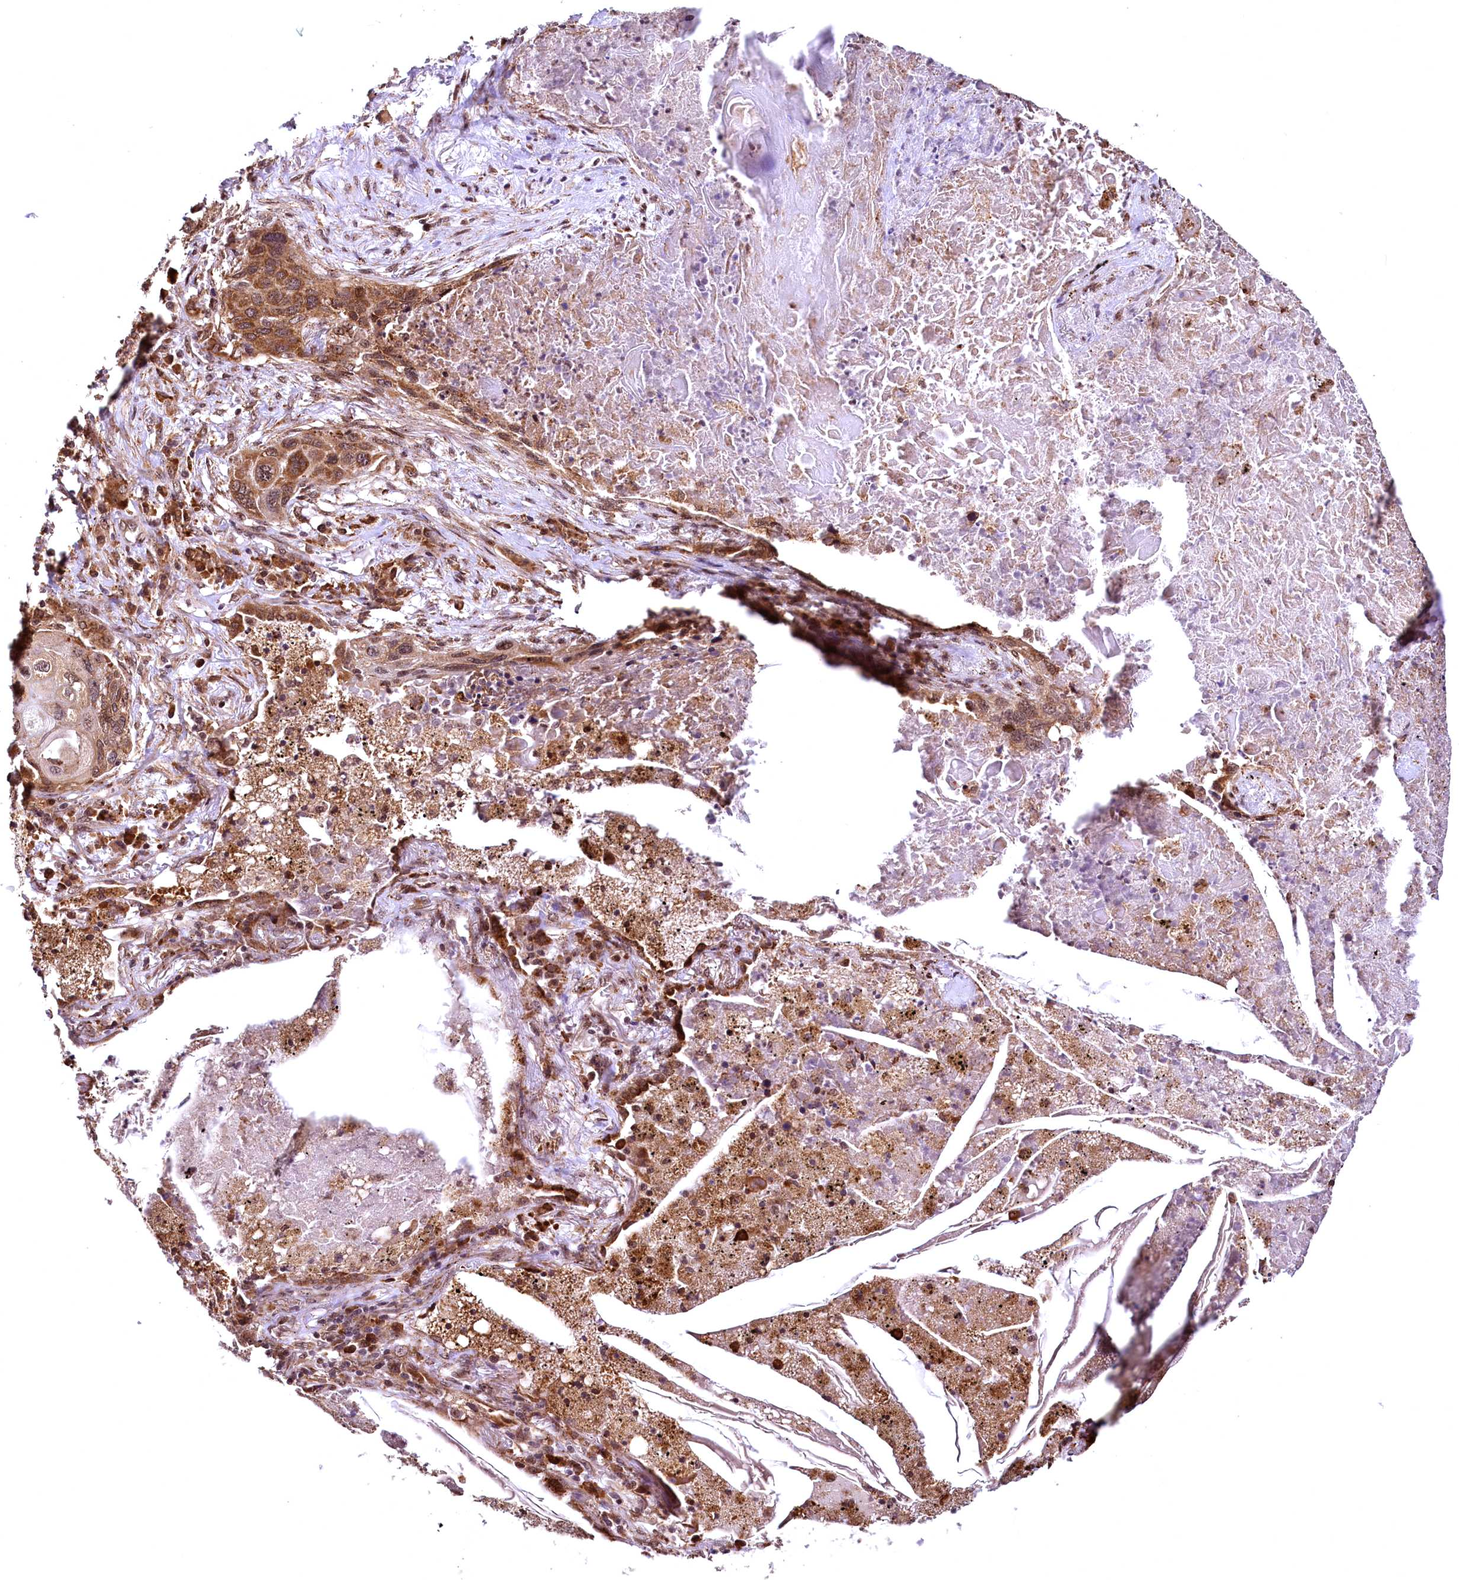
{"staining": {"intensity": "moderate", "quantity": ">75%", "location": "cytoplasmic/membranous"}, "tissue": "lung cancer", "cell_type": "Tumor cells", "image_type": "cancer", "snomed": [{"axis": "morphology", "description": "Squamous cell carcinoma, NOS"}, {"axis": "topography", "description": "Lung"}], "caption": "The photomicrograph demonstrates immunohistochemical staining of lung squamous cell carcinoma. There is moderate cytoplasmic/membranous expression is seen in about >75% of tumor cells. Immunohistochemistry (ihc) stains the protein in brown and the nuclei are stained blue.", "gene": "PDS5B", "patient": {"sex": "female", "age": 63}}